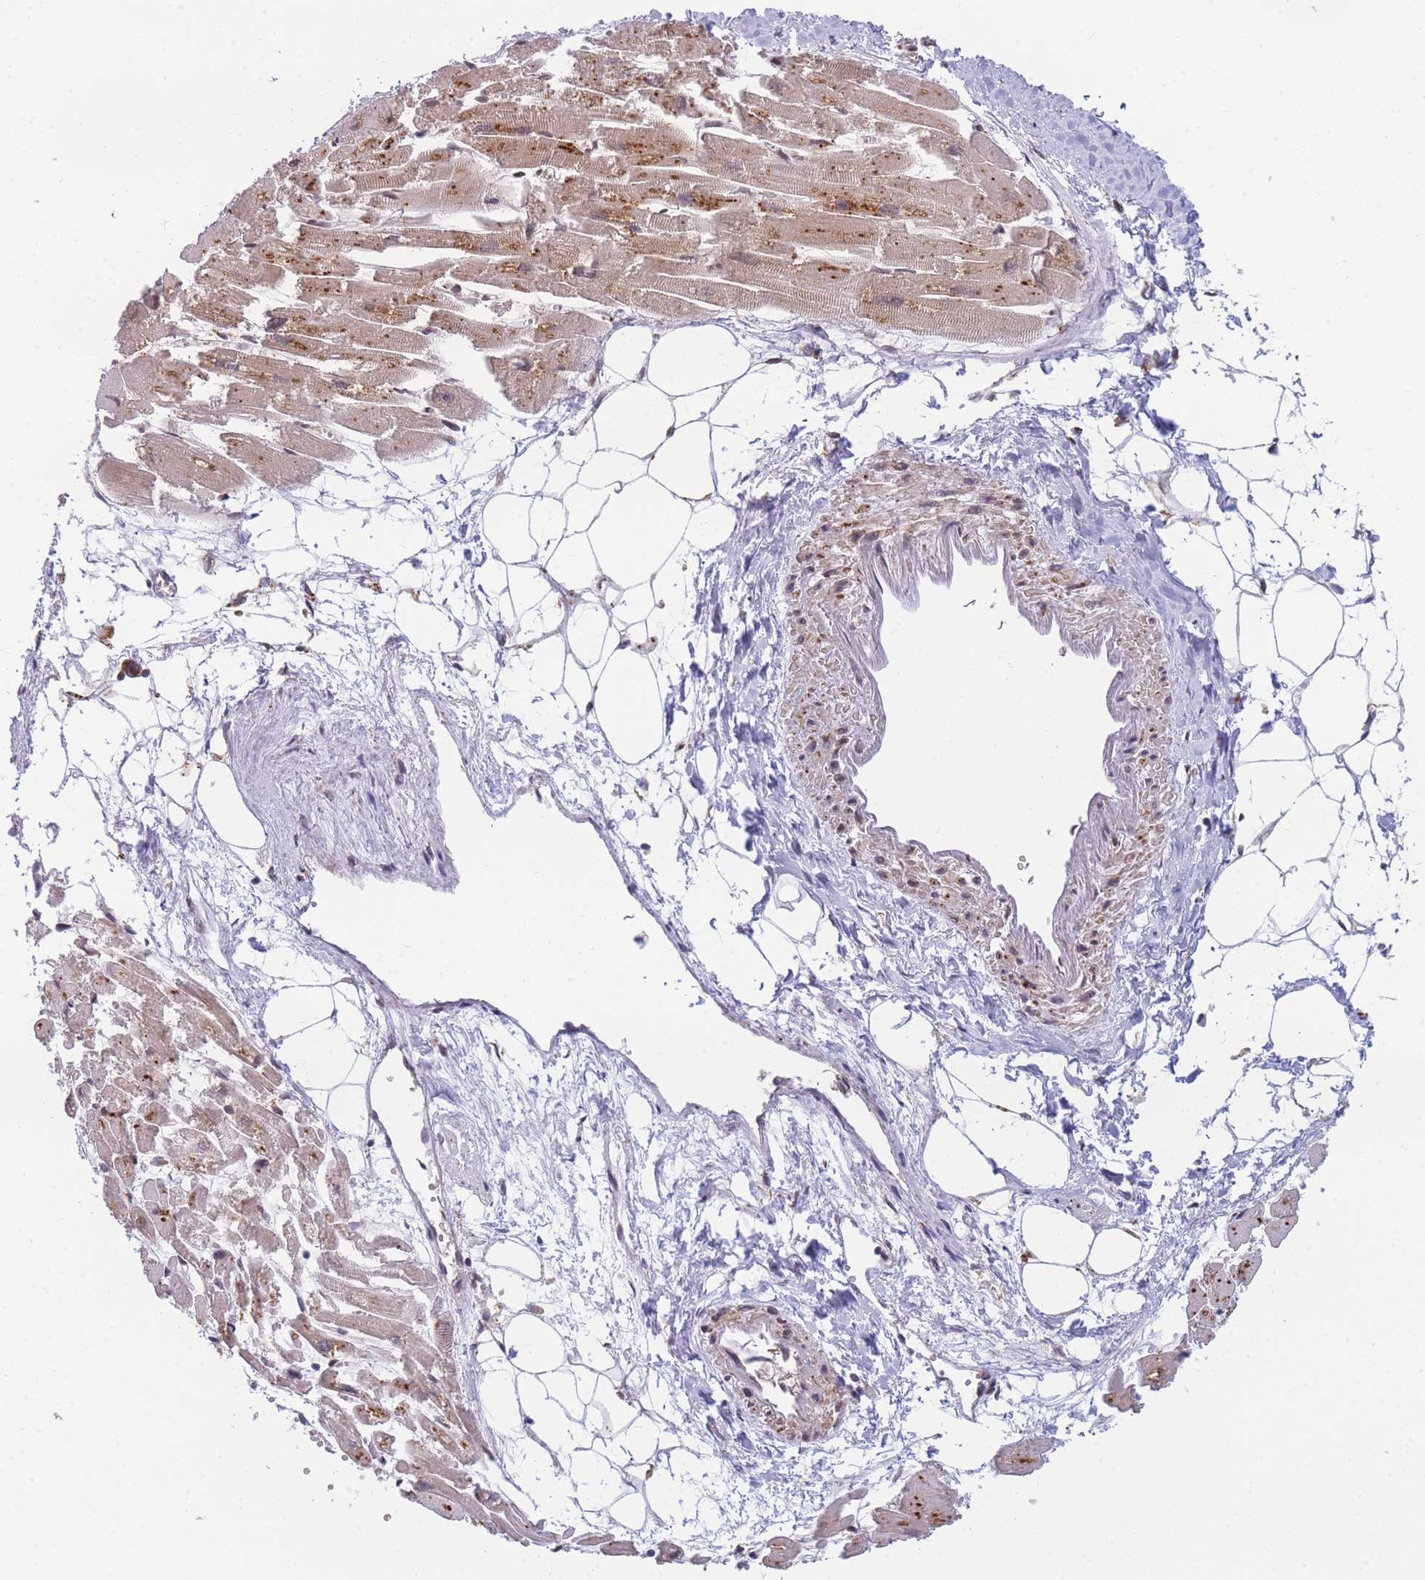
{"staining": {"intensity": "moderate", "quantity": ">75%", "location": "cytoplasmic/membranous"}, "tissue": "heart muscle", "cell_type": "Cardiomyocytes", "image_type": "normal", "snomed": [{"axis": "morphology", "description": "Normal tissue, NOS"}, {"axis": "topography", "description": "Heart"}], "caption": "DAB (3,3'-diaminobenzidine) immunohistochemical staining of benign human heart muscle reveals moderate cytoplasmic/membranous protein positivity in approximately >75% of cardiomyocytes.", "gene": "ENSG00000276345", "patient": {"sex": "female", "age": 64}}